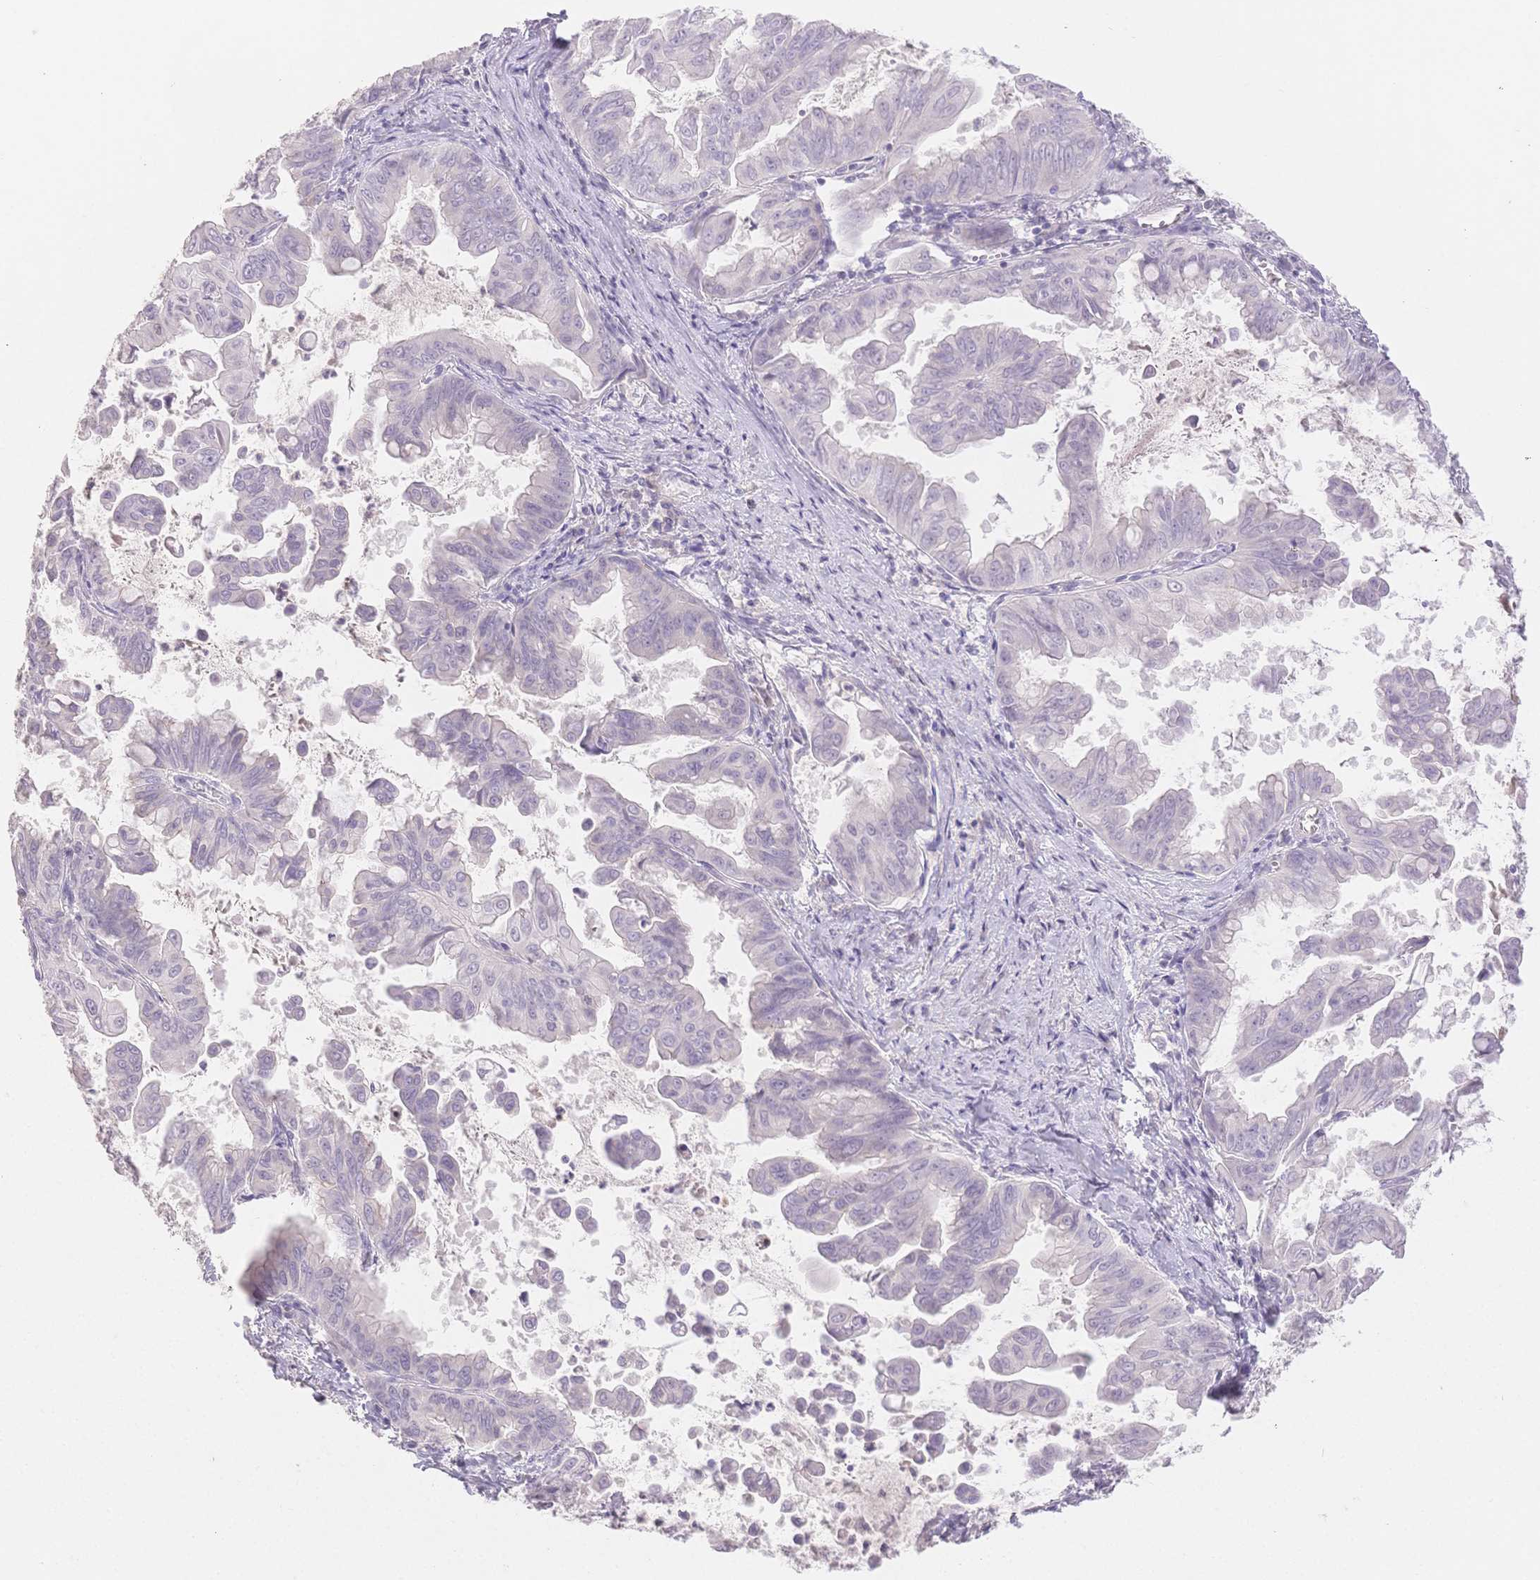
{"staining": {"intensity": "negative", "quantity": "none", "location": "none"}, "tissue": "stomach cancer", "cell_type": "Tumor cells", "image_type": "cancer", "snomed": [{"axis": "morphology", "description": "Adenocarcinoma, NOS"}, {"axis": "topography", "description": "Stomach, upper"}], "caption": "The immunohistochemistry image has no significant staining in tumor cells of adenocarcinoma (stomach) tissue.", "gene": "SUV39H2", "patient": {"sex": "male", "age": 80}}